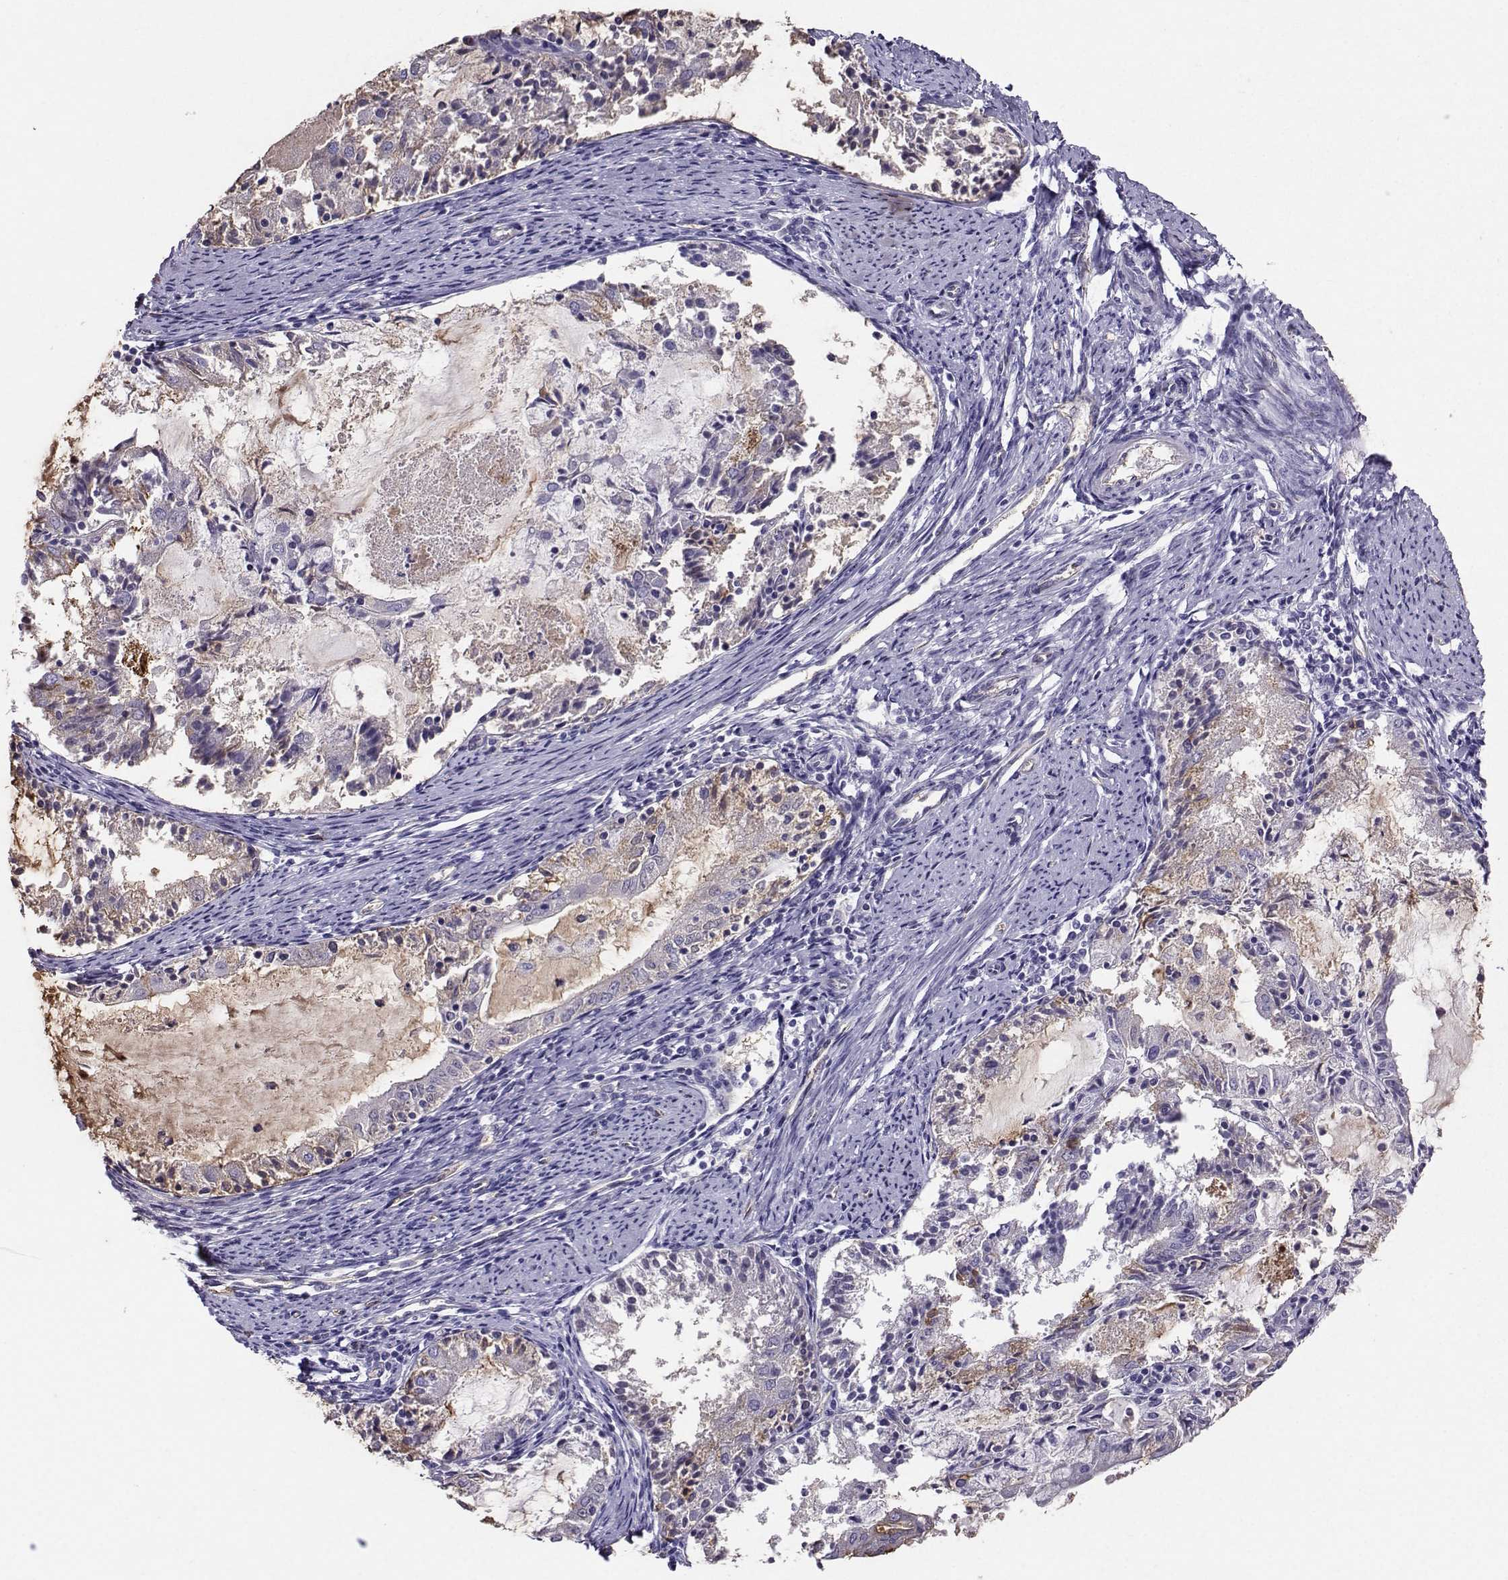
{"staining": {"intensity": "moderate", "quantity": "25%-75%", "location": "cytoplasmic/membranous"}, "tissue": "endometrial cancer", "cell_type": "Tumor cells", "image_type": "cancer", "snomed": [{"axis": "morphology", "description": "Adenocarcinoma, NOS"}, {"axis": "topography", "description": "Endometrium"}], "caption": "Moderate cytoplasmic/membranous staining is appreciated in about 25%-75% of tumor cells in endometrial cancer (adenocarcinoma).", "gene": "CLUL1", "patient": {"sex": "female", "age": 57}}